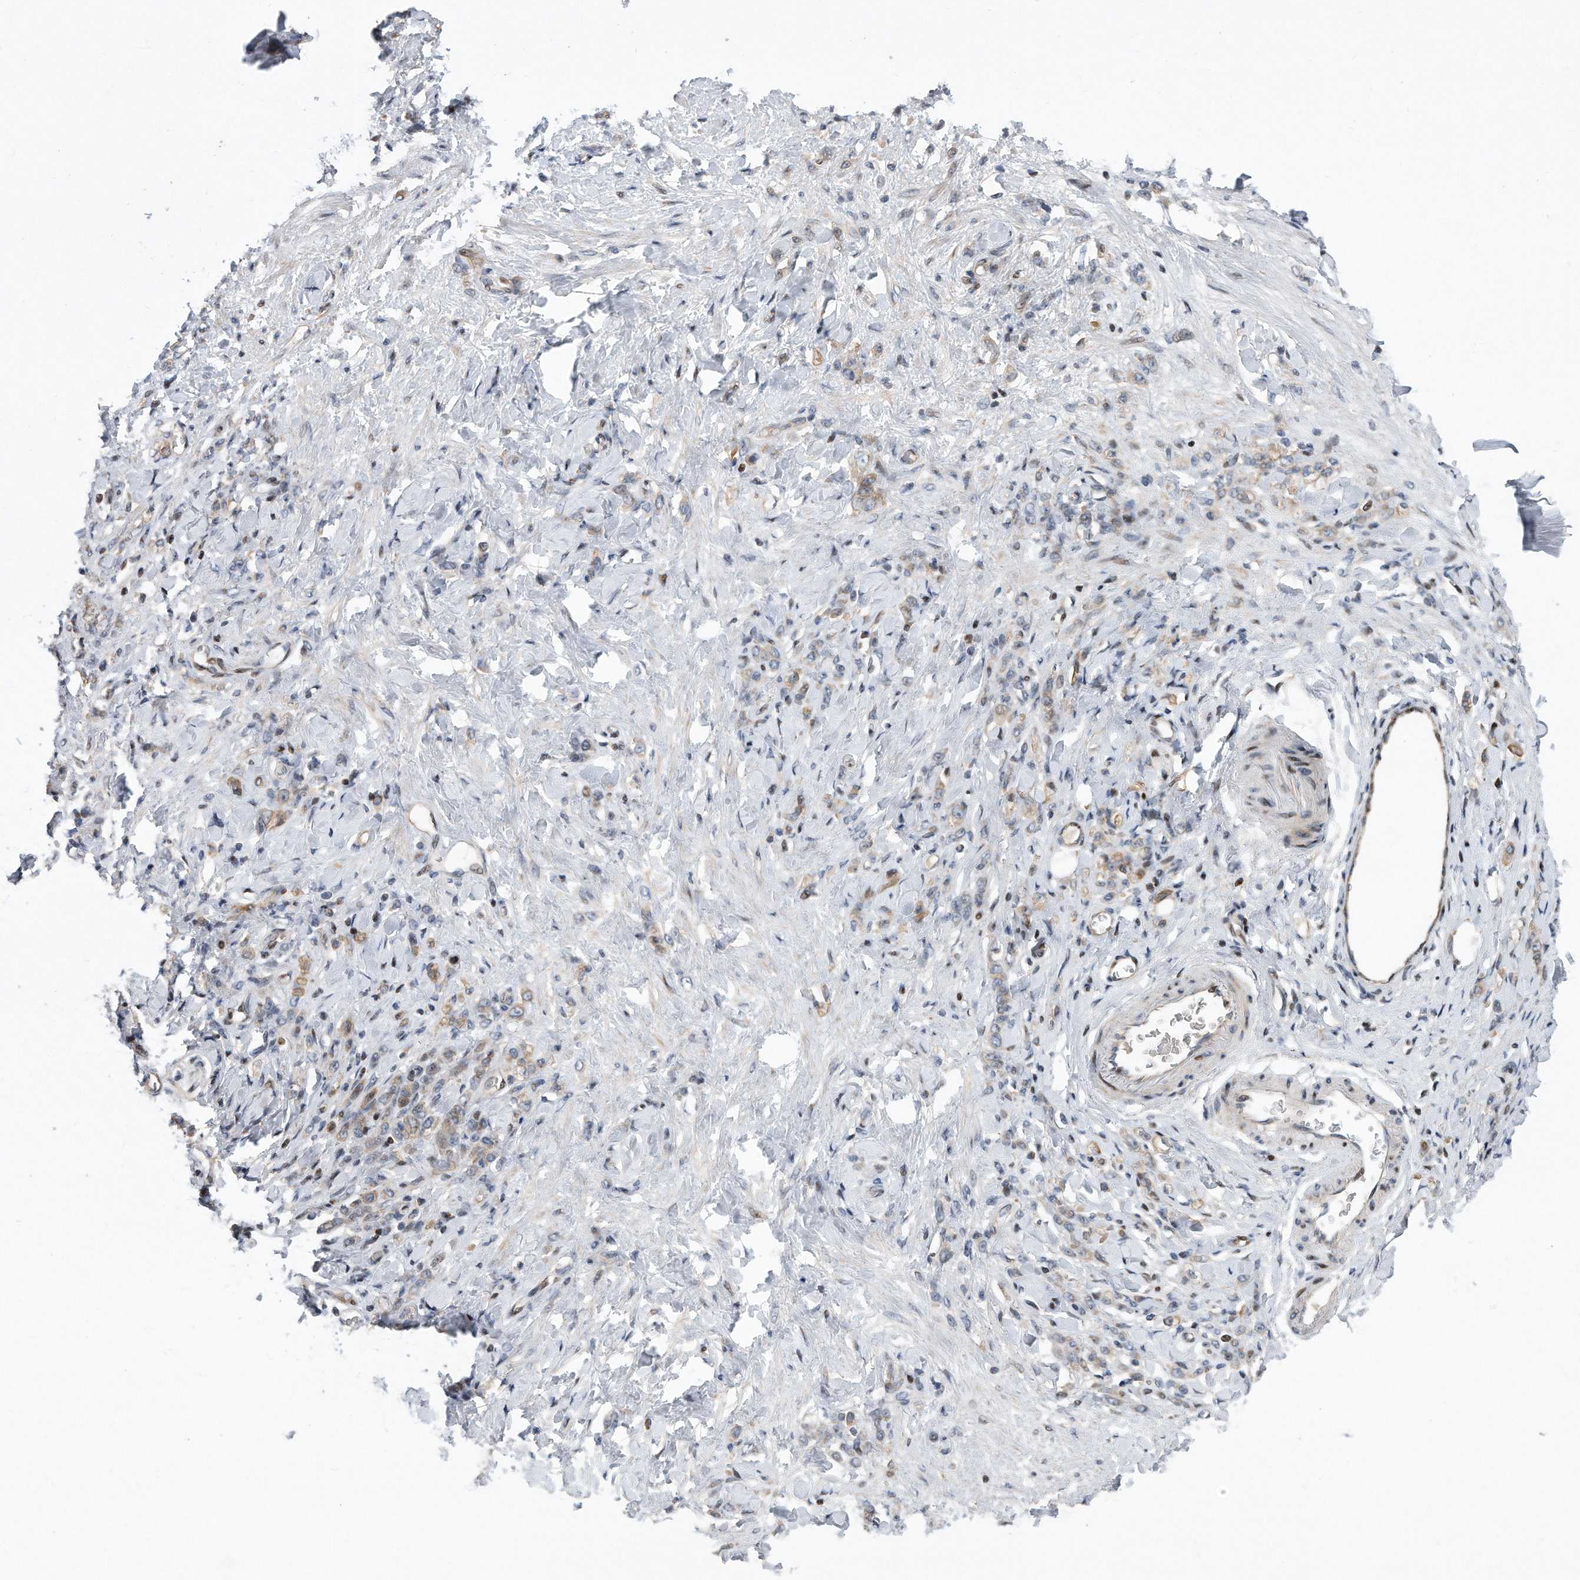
{"staining": {"intensity": "weak", "quantity": "<25%", "location": "cytoplasmic/membranous"}, "tissue": "stomach cancer", "cell_type": "Tumor cells", "image_type": "cancer", "snomed": [{"axis": "morphology", "description": "Normal tissue, NOS"}, {"axis": "morphology", "description": "Adenocarcinoma, NOS"}, {"axis": "topography", "description": "Stomach"}], "caption": "This is an immunohistochemistry (IHC) photomicrograph of human stomach adenocarcinoma. There is no staining in tumor cells.", "gene": "CDH12", "patient": {"sex": "male", "age": 82}}